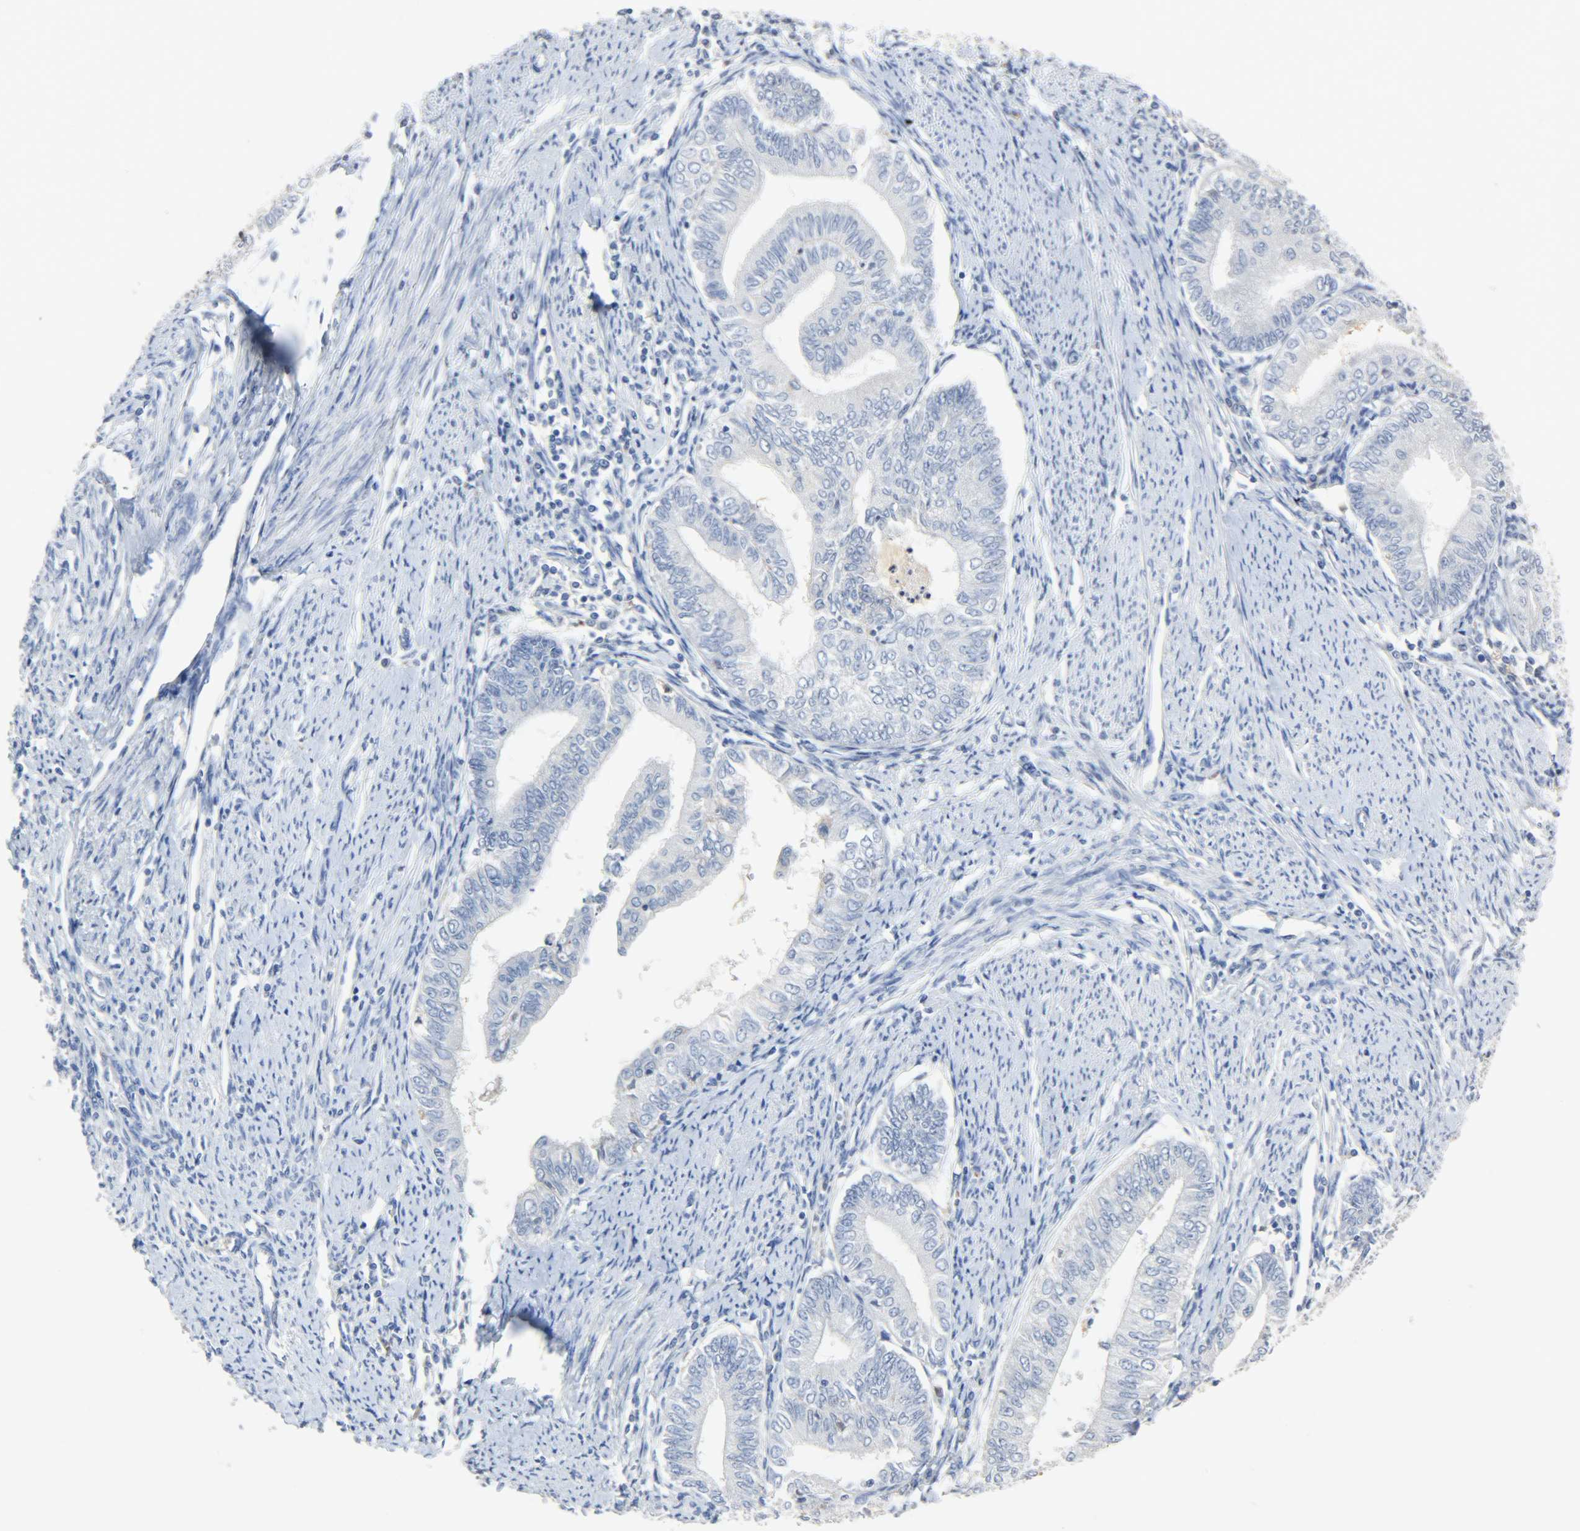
{"staining": {"intensity": "negative", "quantity": "none", "location": "none"}, "tissue": "endometrial cancer", "cell_type": "Tumor cells", "image_type": "cancer", "snomed": [{"axis": "morphology", "description": "Adenocarcinoma, NOS"}, {"axis": "topography", "description": "Endometrium"}], "caption": "An immunohistochemistry image of endometrial cancer is shown. There is no staining in tumor cells of endometrial cancer. (Brightfield microscopy of DAB (3,3'-diaminobenzidine) immunohistochemistry (IHC) at high magnification).", "gene": "CRP", "patient": {"sex": "female", "age": 66}}